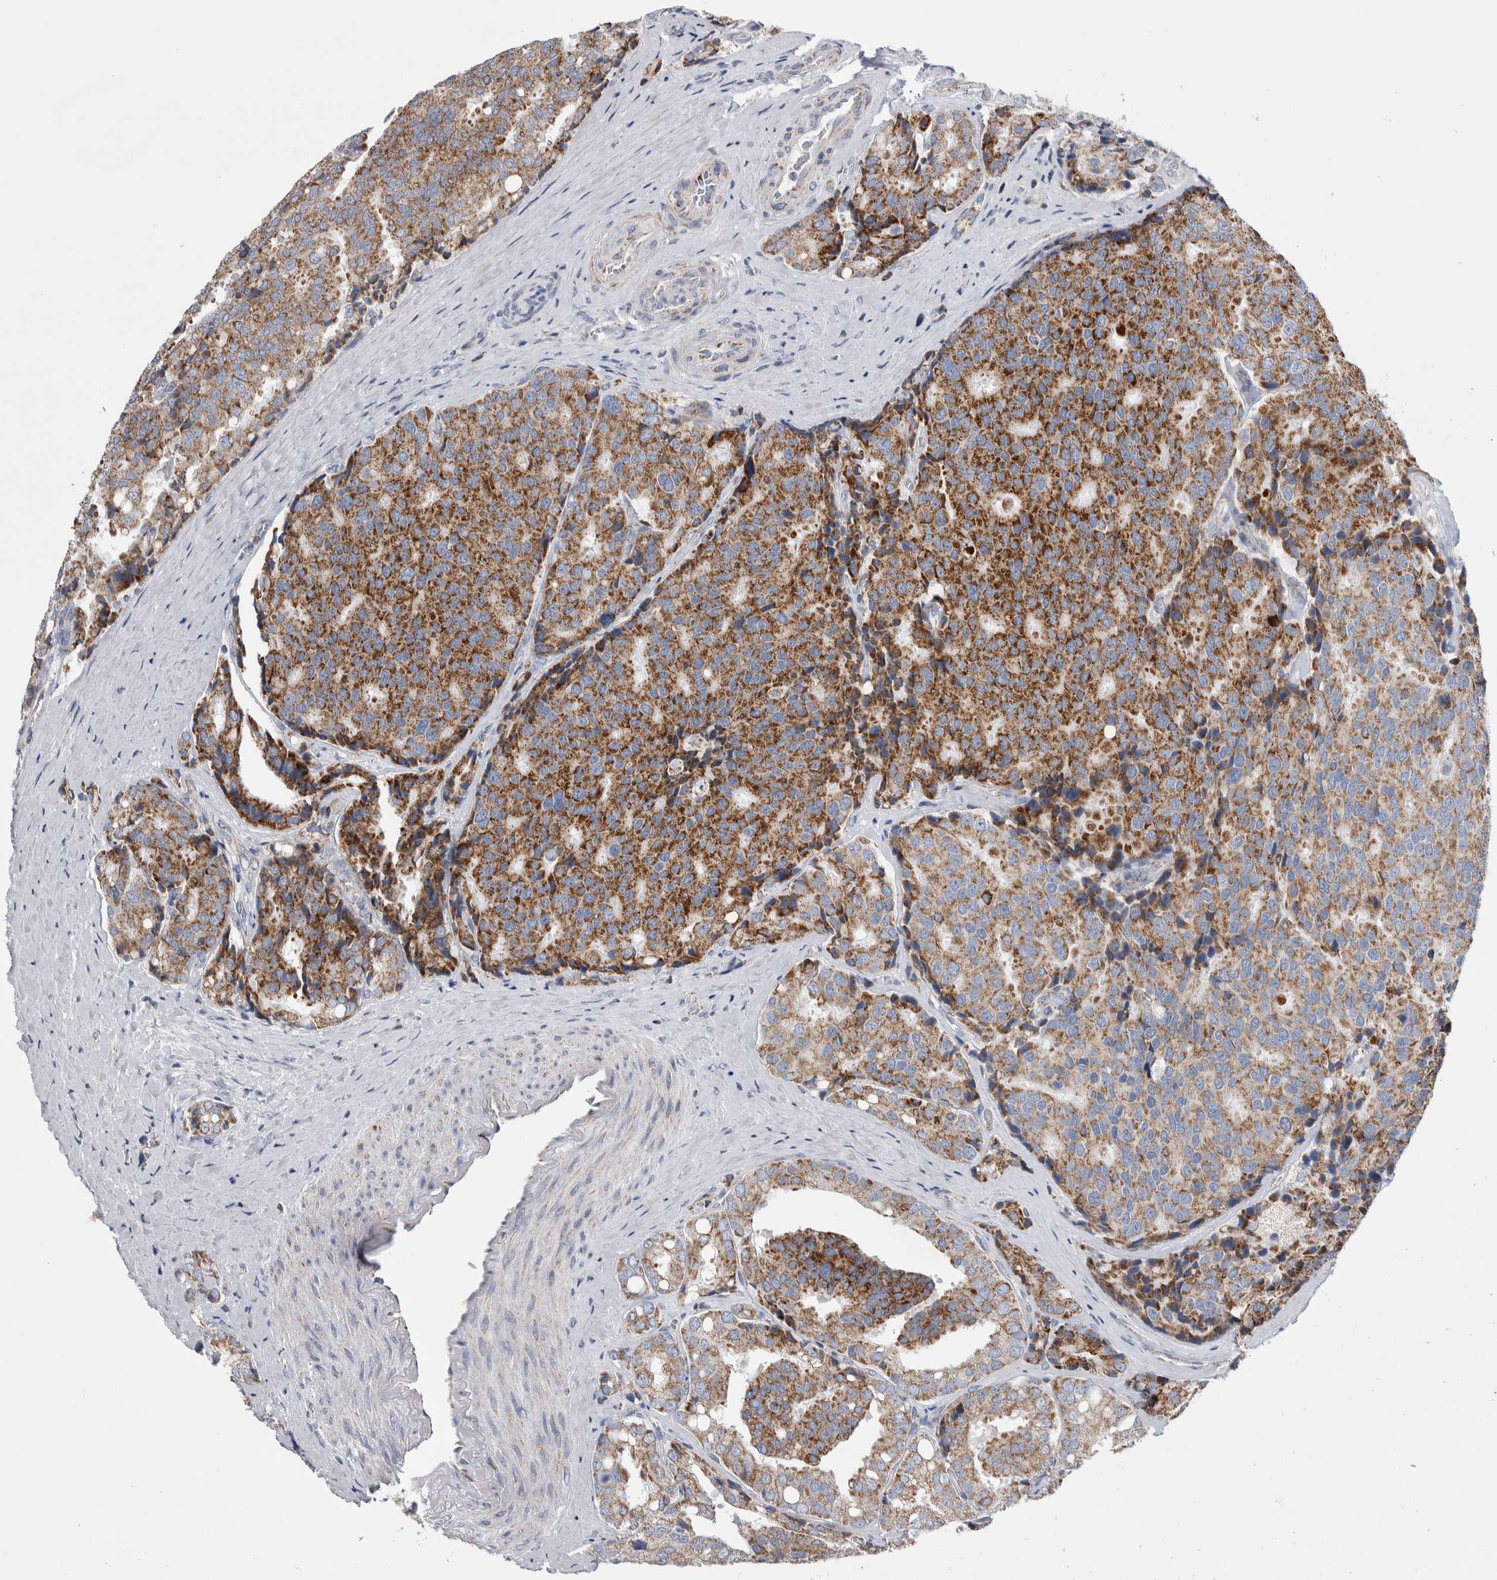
{"staining": {"intensity": "moderate", "quantity": ">75%", "location": "cytoplasmic/membranous"}, "tissue": "prostate cancer", "cell_type": "Tumor cells", "image_type": "cancer", "snomed": [{"axis": "morphology", "description": "Adenocarcinoma, High grade"}, {"axis": "topography", "description": "Prostate"}], "caption": "High-grade adenocarcinoma (prostate) stained with immunohistochemistry (IHC) exhibits moderate cytoplasmic/membranous staining in about >75% of tumor cells. The protein is shown in brown color, while the nuclei are stained blue.", "gene": "ETFA", "patient": {"sex": "male", "age": 50}}